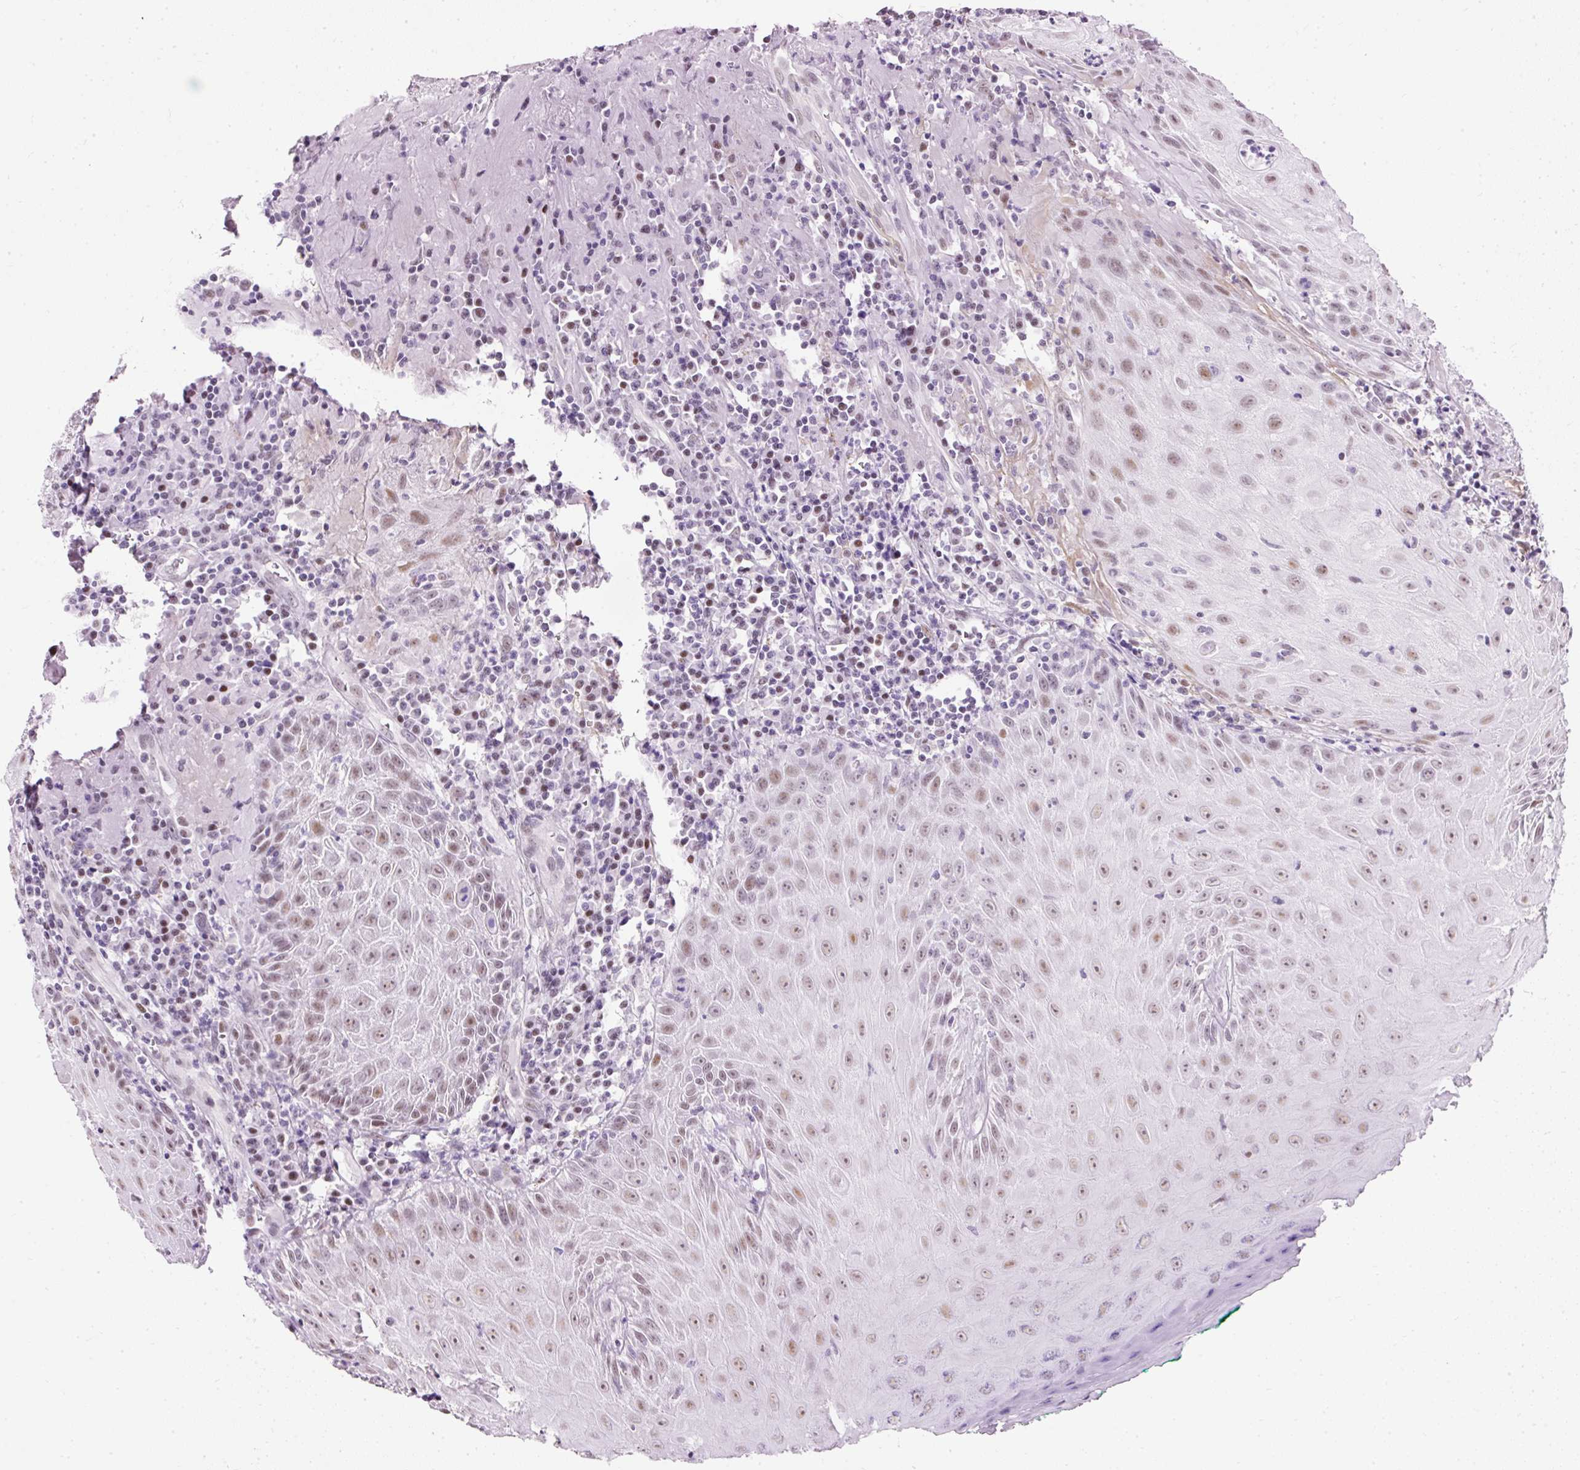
{"staining": {"intensity": "moderate", "quantity": ">75%", "location": "nuclear"}, "tissue": "head and neck cancer", "cell_type": "Tumor cells", "image_type": "cancer", "snomed": [{"axis": "morphology", "description": "Normal tissue, NOS"}, {"axis": "morphology", "description": "Squamous cell carcinoma, NOS"}, {"axis": "topography", "description": "Oral tissue"}, {"axis": "topography", "description": "Head-Neck"}], "caption": "Immunohistochemical staining of squamous cell carcinoma (head and neck) displays medium levels of moderate nuclear protein expression in approximately >75% of tumor cells.", "gene": "PDE6B", "patient": {"sex": "female", "age": 70}}